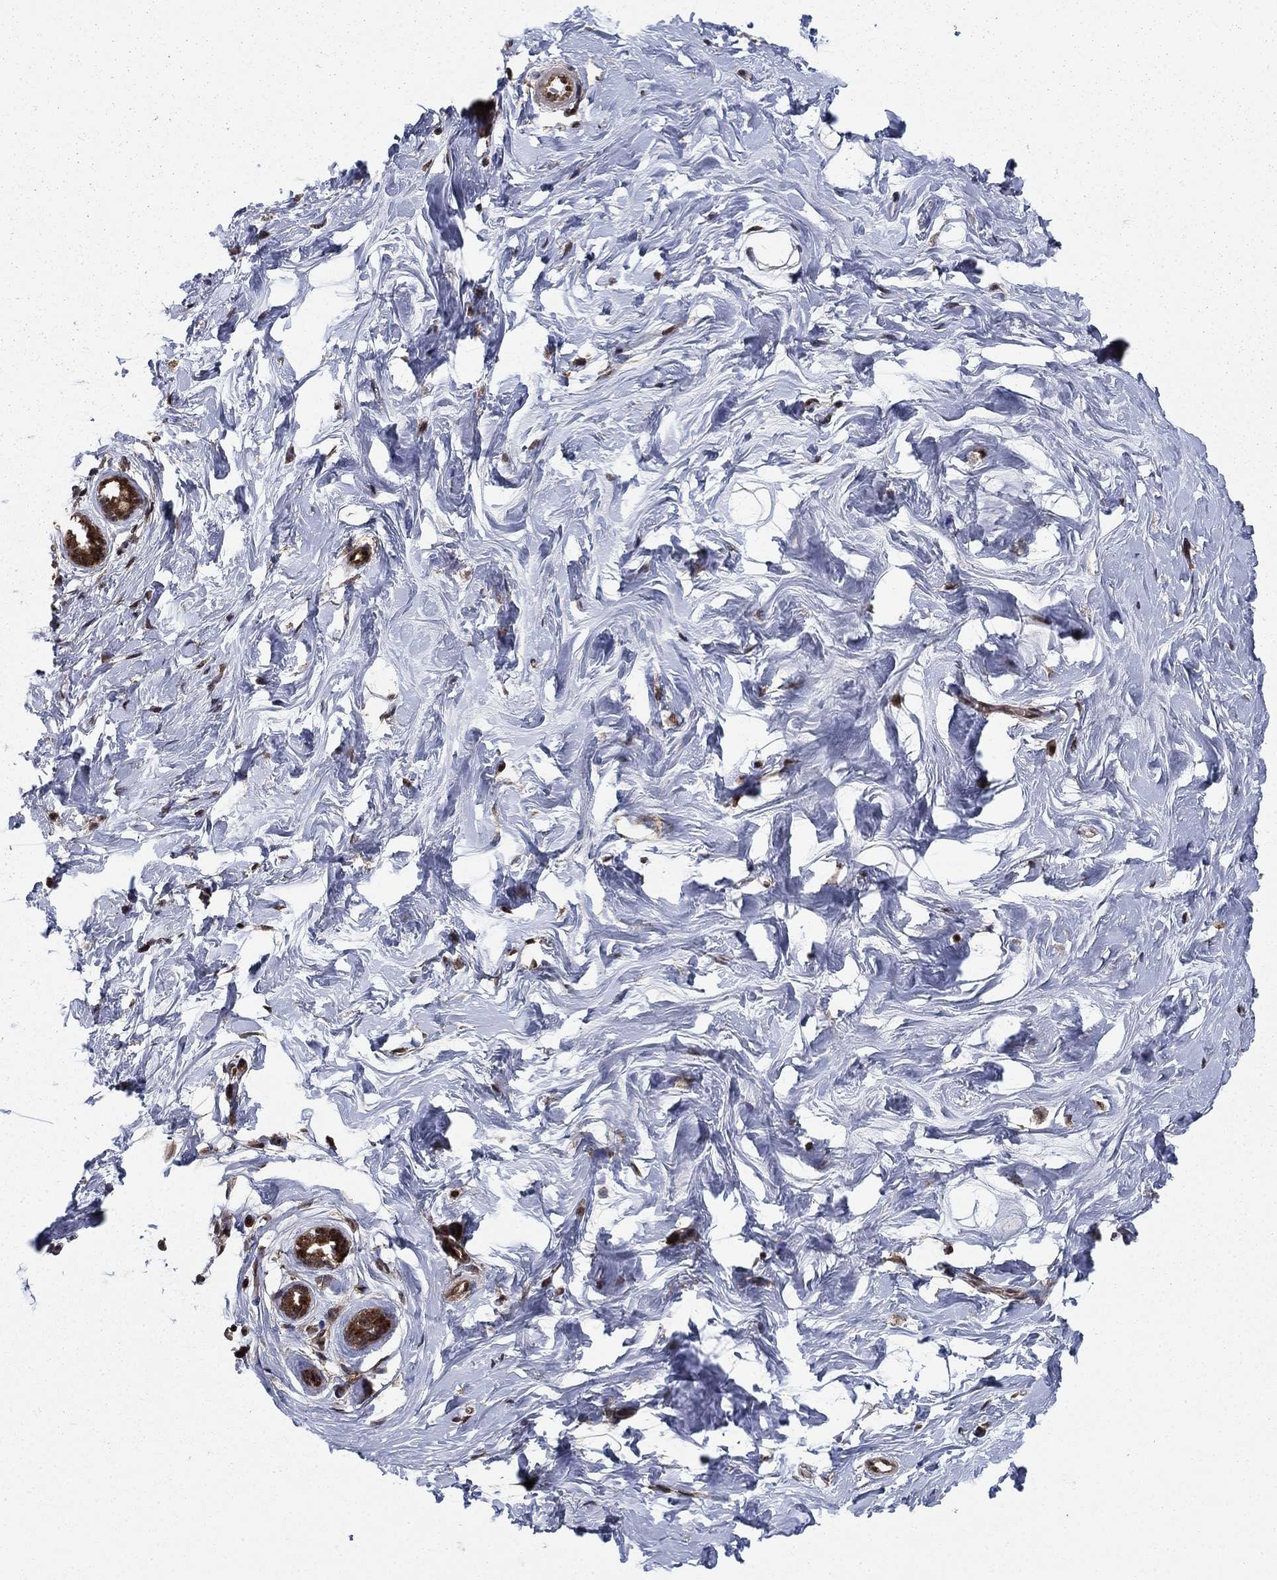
{"staining": {"intensity": "negative", "quantity": "none", "location": "none"}, "tissue": "breast", "cell_type": "Adipocytes", "image_type": "normal", "snomed": [{"axis": "morphology", "description": "Normal tissue, NOS"}, {"axis": "topography", "description": "Breast"}], "caption": "This is a image of immunohistochemistry (IHC) staining of benign breast, which shows no expression in adipocytes. Nuclei are stained in blue.", "gene": "DNAJA1", "patient": {"sex": "female", "age": 37}}